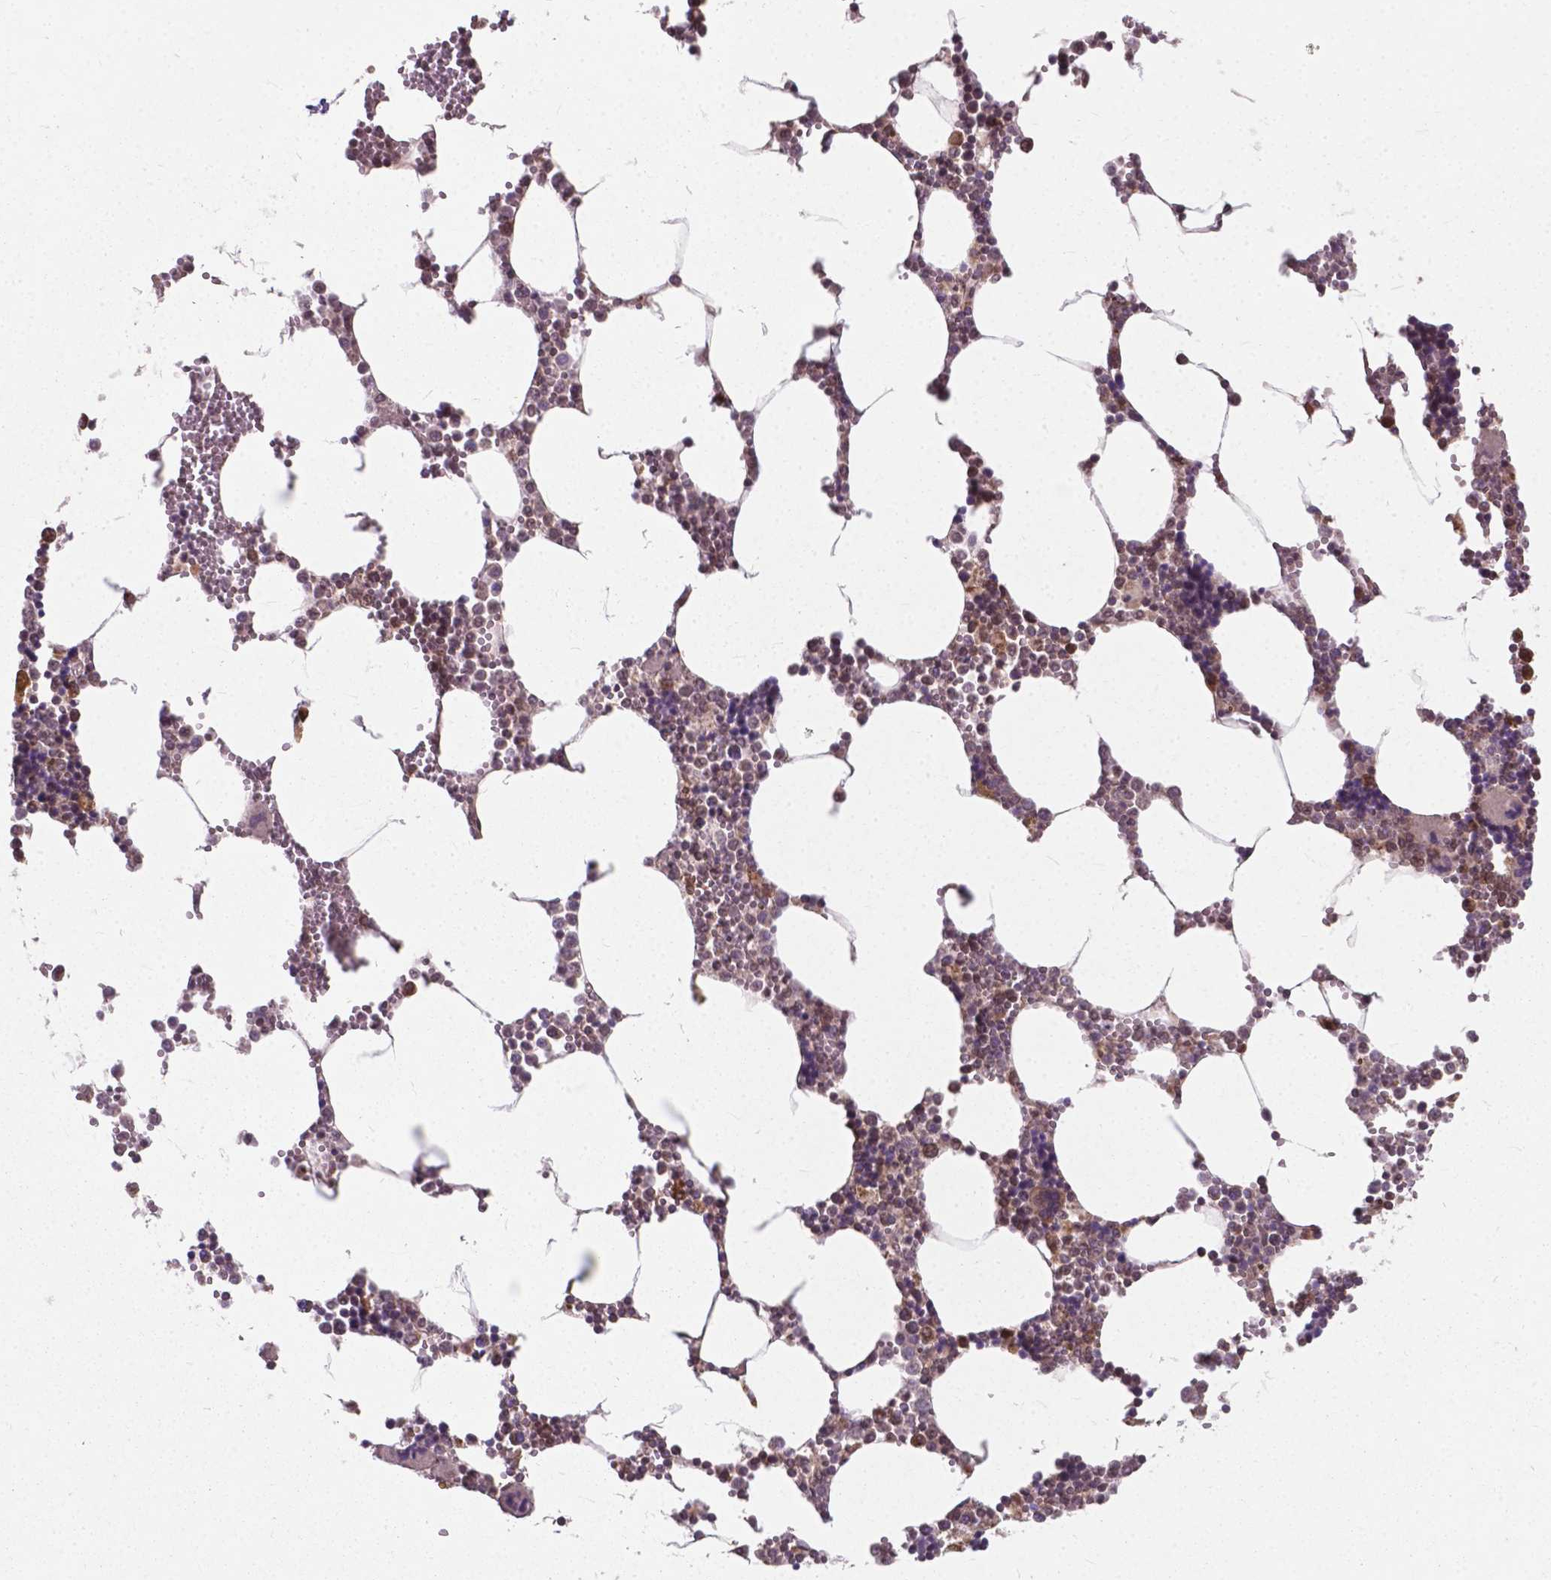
{"staining": {"intensity": "moderate", "quantity": ">75%", "location": "cytoplasmic/membranous"}, "tissue": "bone marrow", "cell_type": "Hematopoietic cells", "image_type": "normal", "snomed": [{"axis": "morphology", "description": "Normal tissue, NOS"}, {"axis": "topography", "description": "Bone marrow"}], "caption": "A histopathology image of human bone marrow stained for a protein shows moderate cytoplasmic/membranous brown staining in hematopoietic cells.", "gene": "MRPL33", "patient": {"sex": "male", "age": 54}}